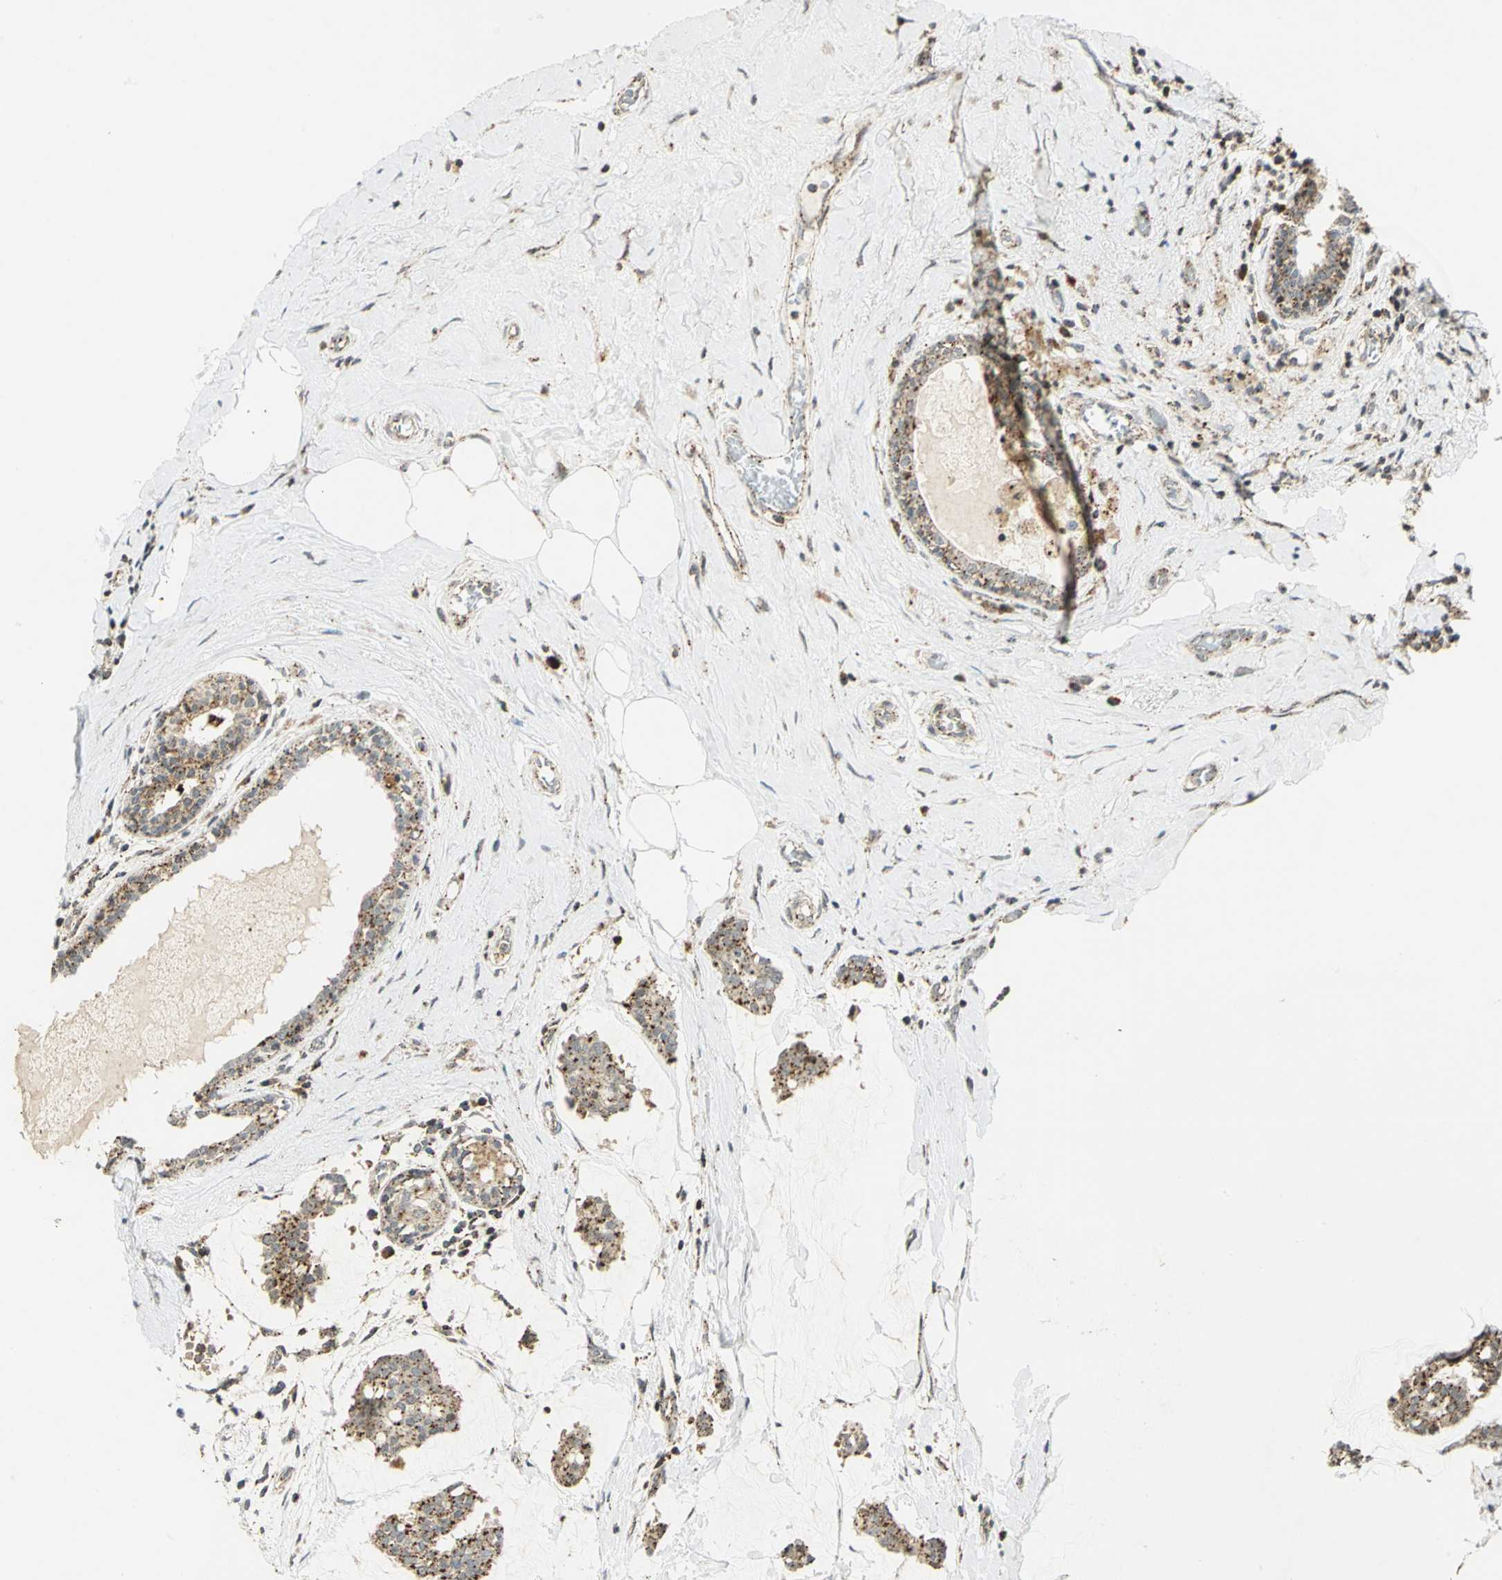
{"staining": {"intensity": "strong", "quantity": ">75%", "location": "cytoplasmic/membranous"}, "tissue": "breast cancer", "cell_type": "Tumor cells", "image_type": "cancer", "snomed": [{"axis": "morphology", "description": "Duct carcinoma"}, {"axis": "topography", "description": "Breast"}], "caption": "Approximately >75% of tumor cells in human intraductal carcinoma (breast) reveal strong cytoplasmic/membranous protein expression as visualized by brown immunohistochemical staining.", "gene": "ATP6V1A", "patient": {"sex": "female", "age": 93}}